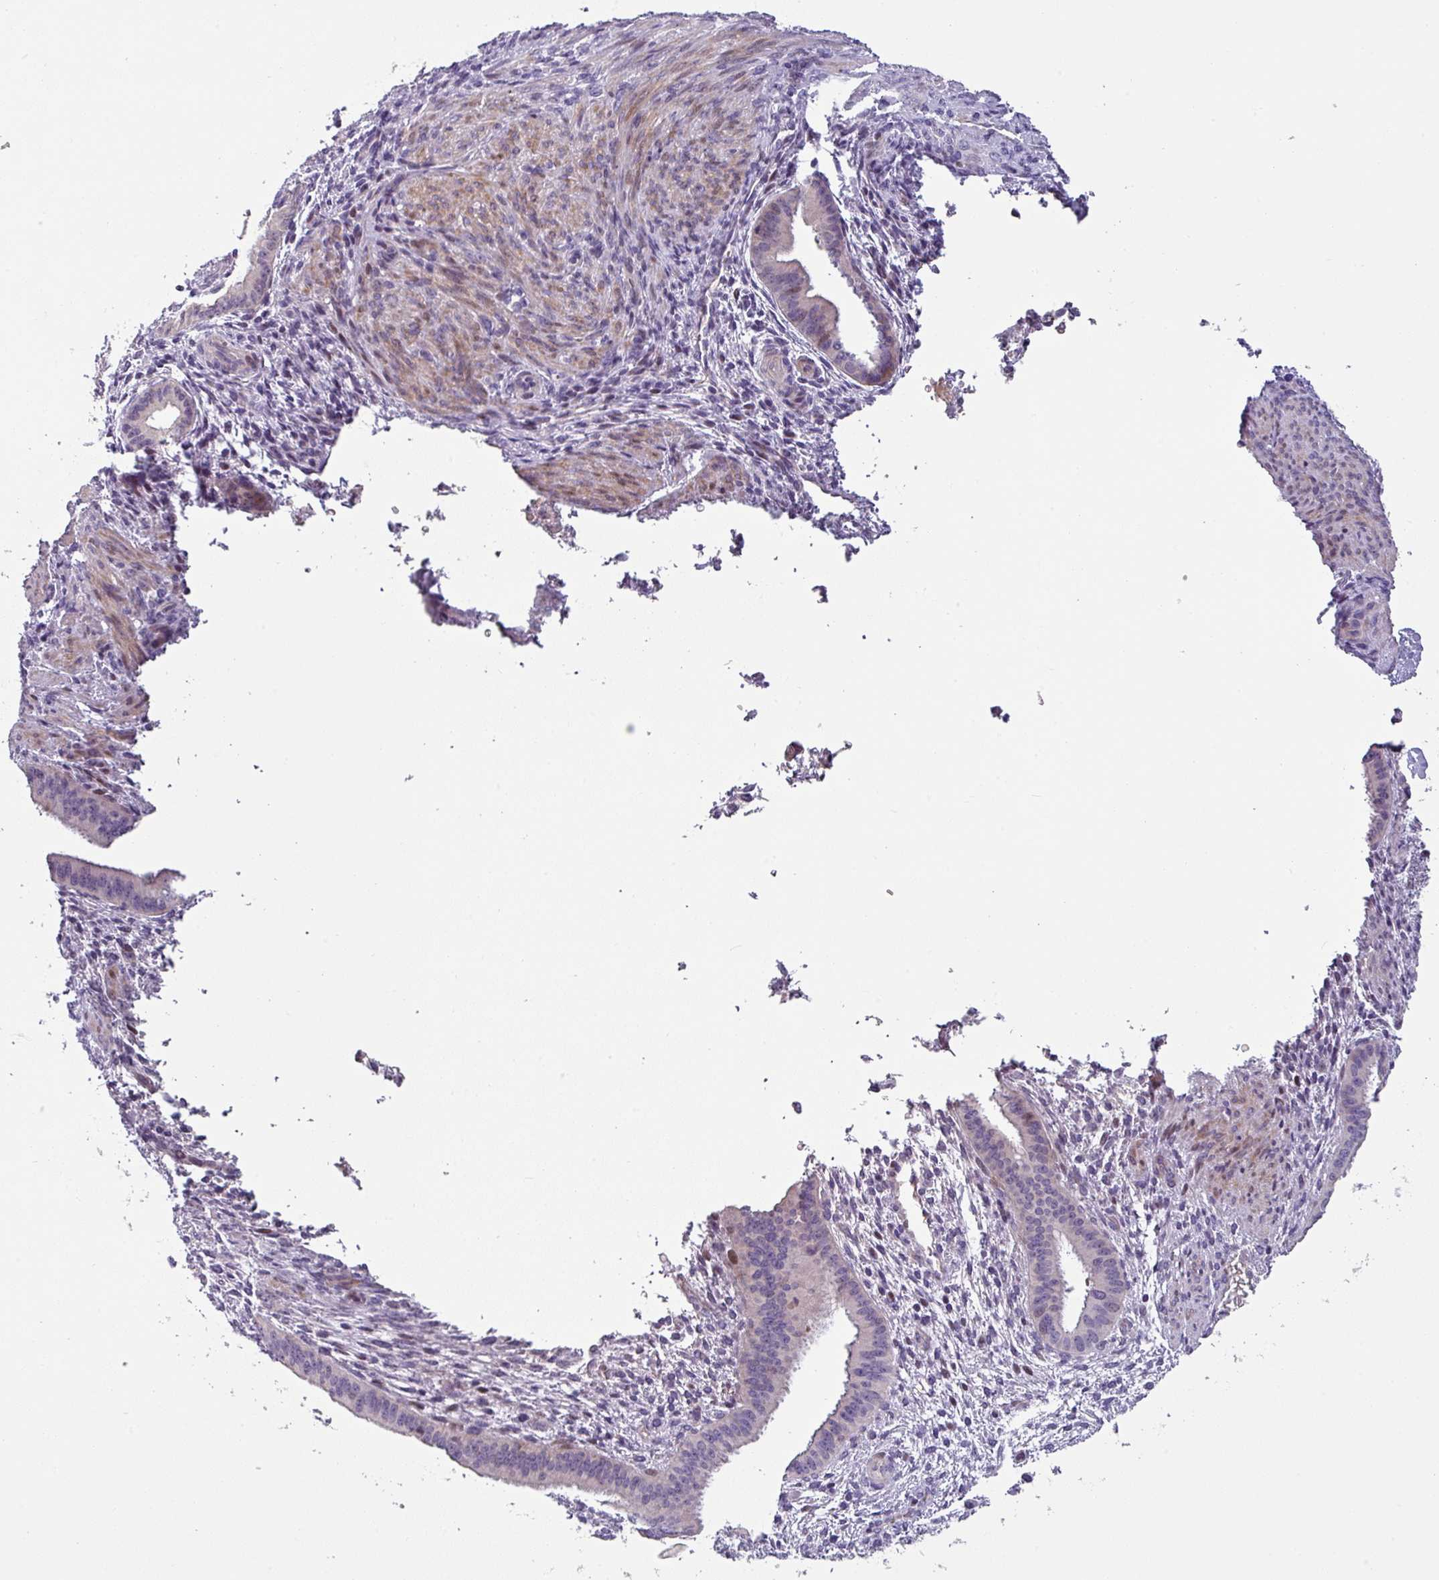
{"staining": {"intensity": "negative", "quantity": "none", "location": "none"}, "tissue": "endometrium", "cell_type": "Cells in endometrial stroma", "image_type": "normal", "snomed": [{"axis": "morphology", "description": "Normal tissue, NOS"}, {"axis": "topography", "description": "Endometrium"}], "caption": "High power microscopy photomicrograph of an immunohistochemistry (IHC) histopathology image of normal endometrium, revealing no significant expression in cells in endometrial stroma.", "gene": "KLHL3", "patient": {"sex": "female", "age": 36}}